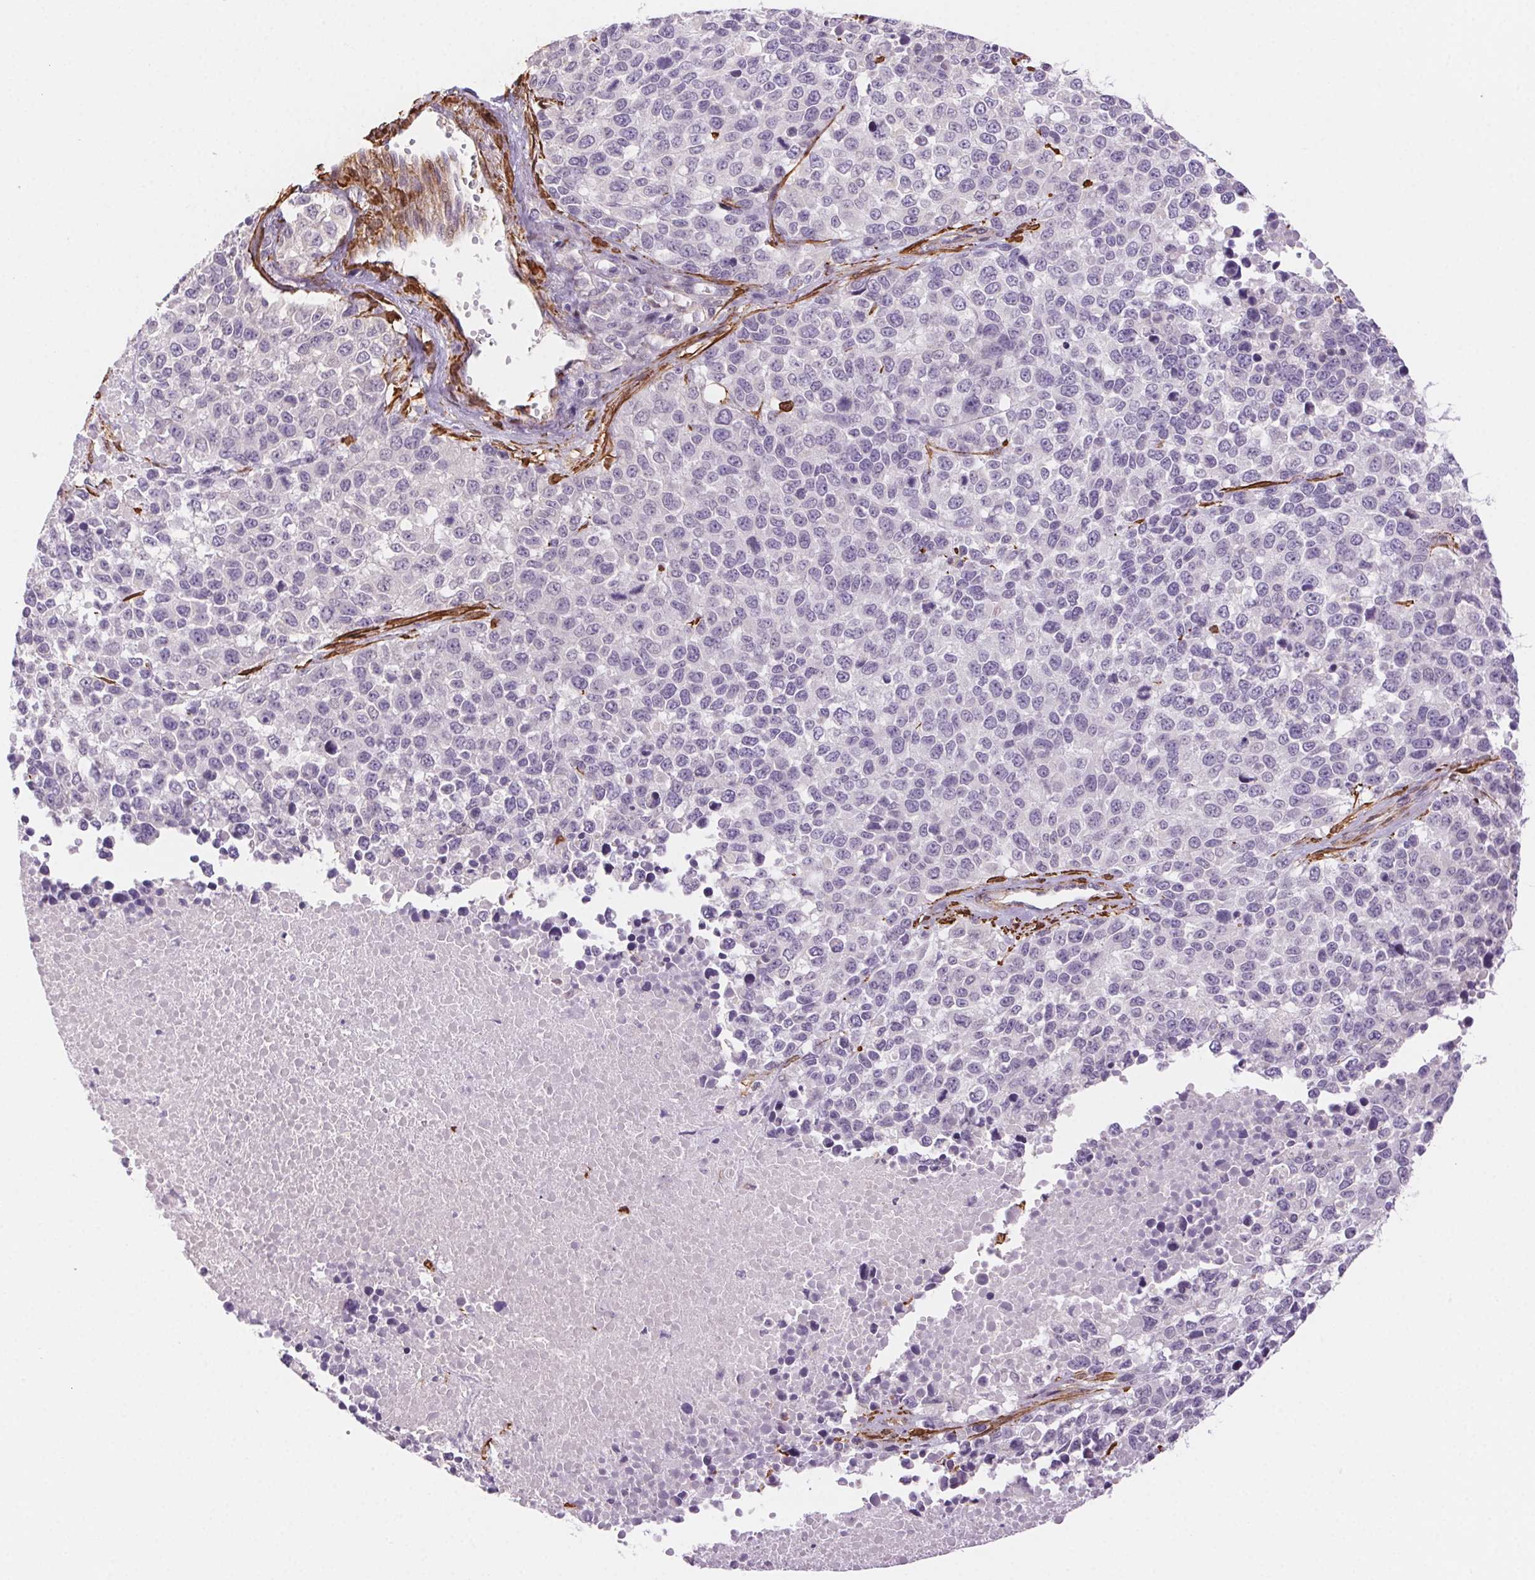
{"staining": {"intensity": "negative", "quantity": "none", "location": "none"}, "tissue": "melanoma", "cell_type": "Tumor cells", "image_type": "cancer", "snomed": [{"axis": "morphology", "description": "Malignant melanoma, Metastatic site"}, {"axis": "topography", "description": "Skin"}], "caption": "Immunohistochemistry micrograph of human melanoma stained for a protein (brown), which reveals no expression in tumor cells.", "gene": "GPX8", "patient": {"sex": "male", "age": 84}}